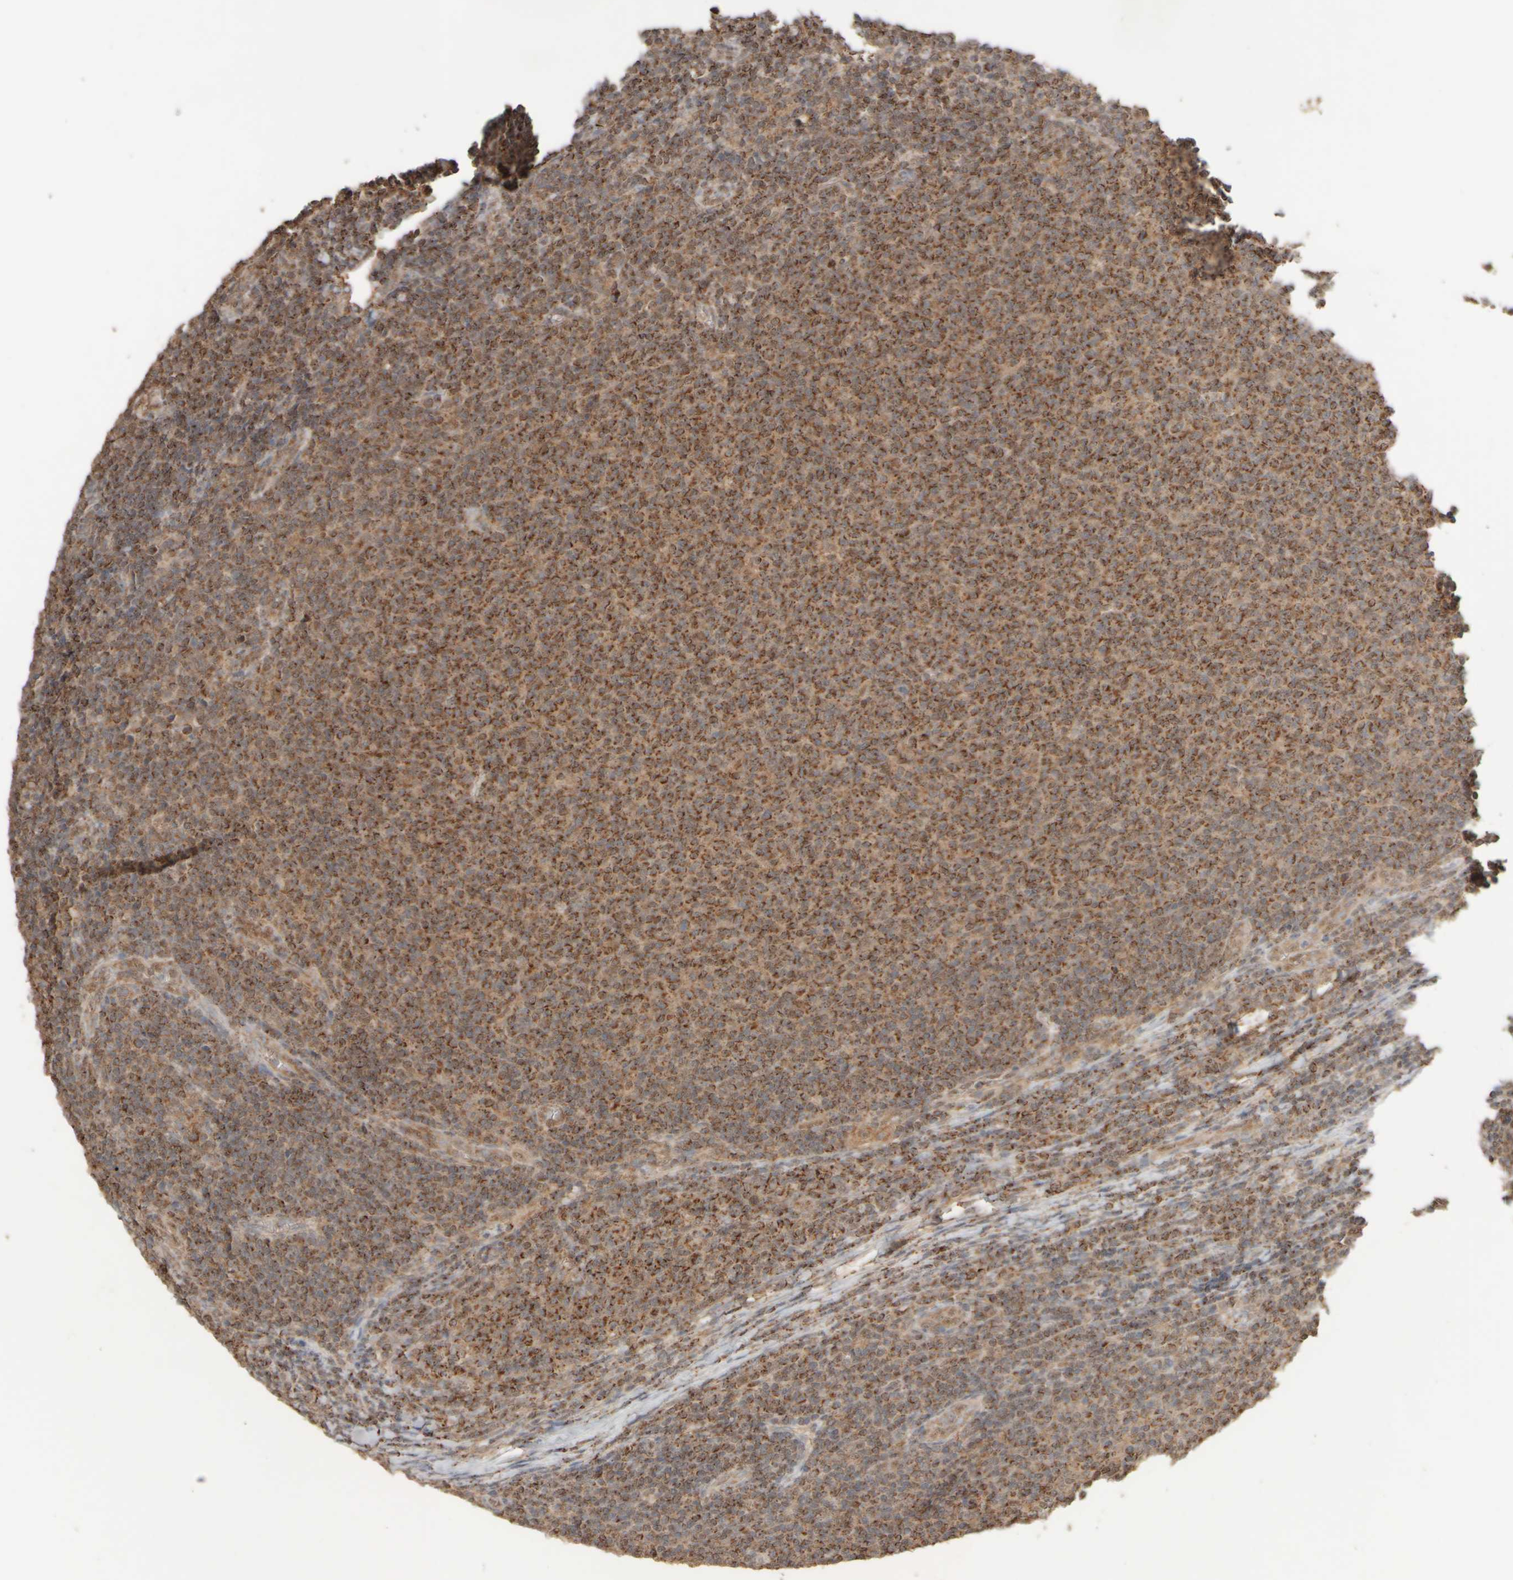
{"staining": {"intensity": "strong", "quantity": ">75%", "location": "cytoplasmic/membranous"}, "tissue": "lymphoma", "cell_type": "Tumor cells", "image_type": "cancer", "snomed": [{"axis": "morphology", "description": "Malignant lymphoma, non-Hodgkin's type, Low grade"}, {"axis": "topography", "description": "Lymph node"}], "caption": "Malignant lymphoma, non-Hodgkin's type (low-grade) stained with a protein marker reveals strong staining in tumor cells.", "gene": "EIF2B3", "patient": {"sex": "male", "age": 66}}